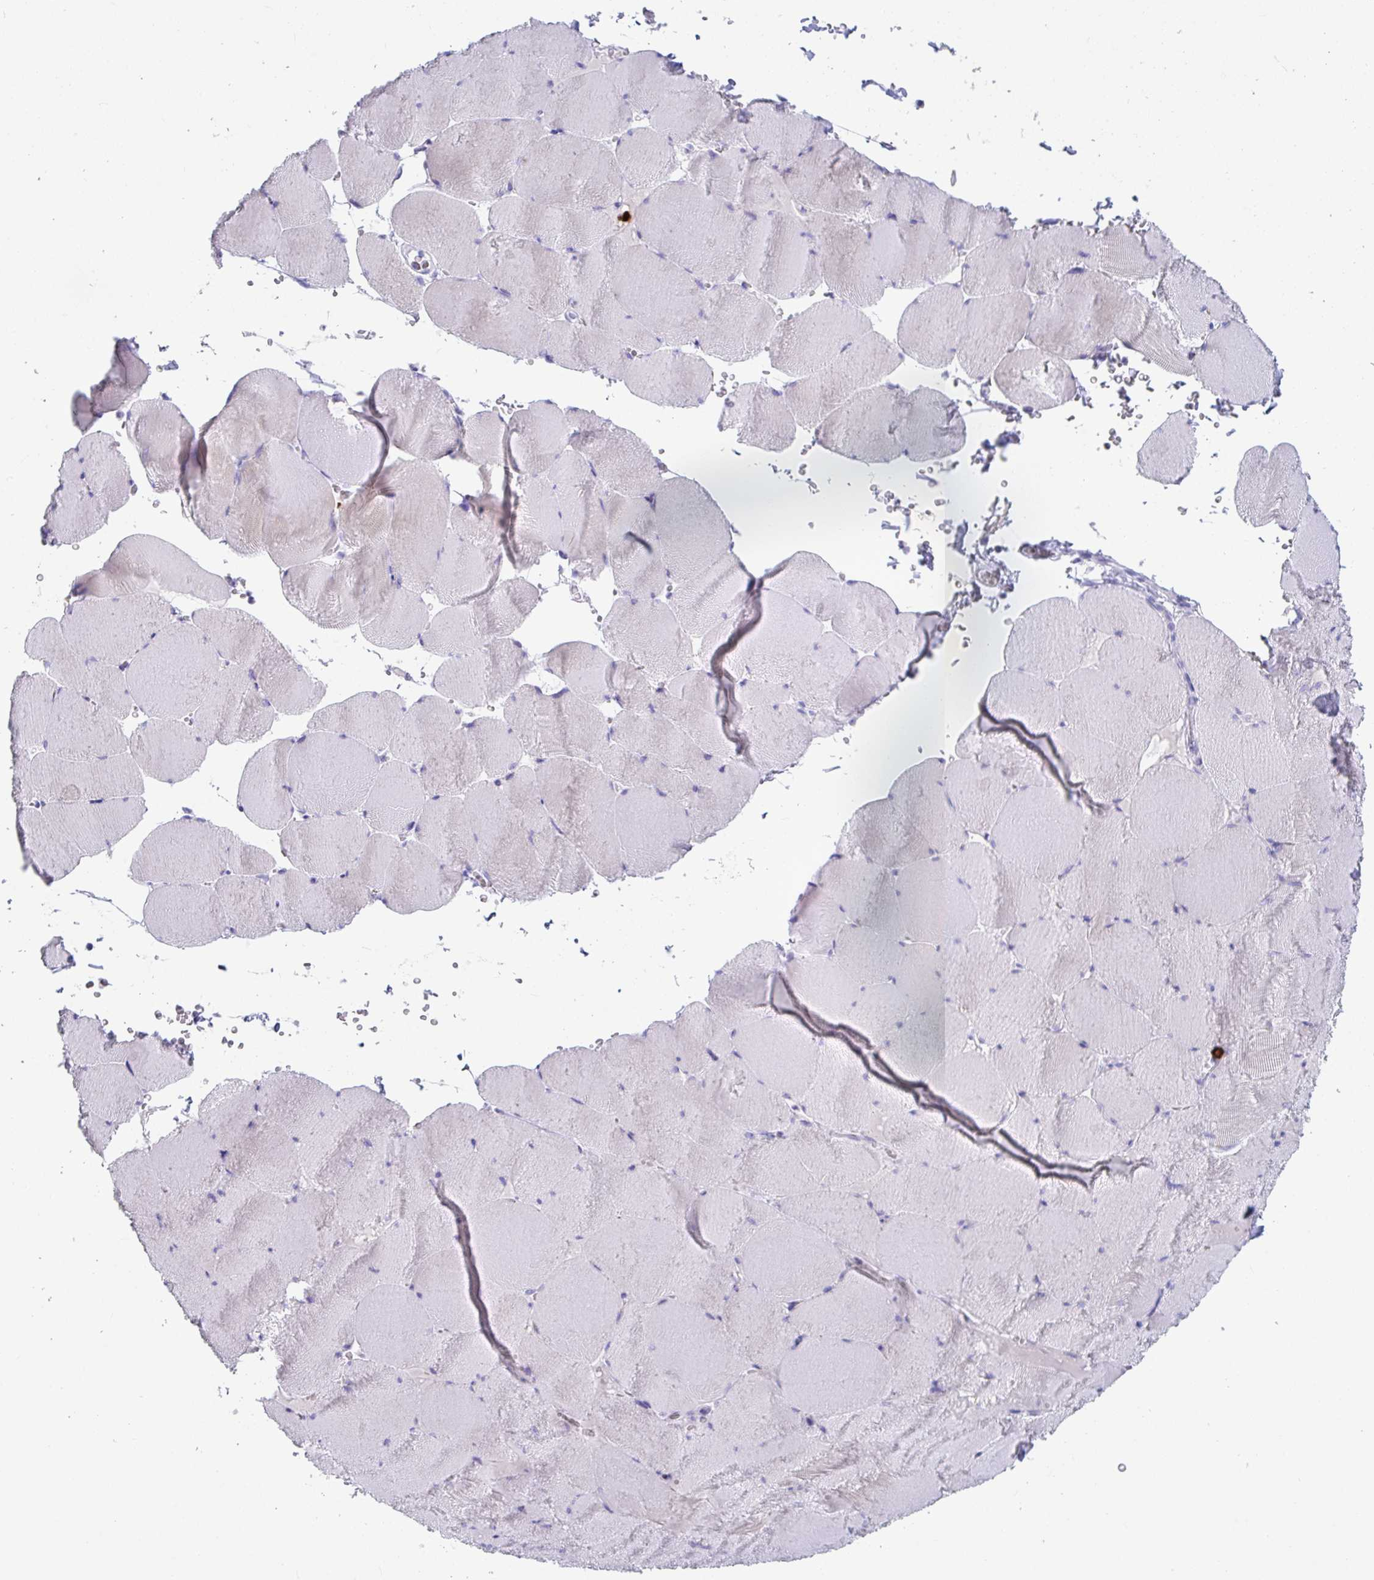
{"staining": {"intensity": "negative", "quantity": "none", "location": "none"}, "tissue": "skeletal muscle", "cell_type": "Myocytes", "image_type": "normal", "snomed": [{"axis": "morphology", "description": "Normal tissue, NOS"}, {"axis": "topography", "description": "Skeletal muscle"}, {"axis": "topography", "description": "Head-Neck"}], "caption": "Immunohistochemistry (IHC) histopathology image of benign skeletal muscle: skeletal muscle stained with DAB exhibits no significant protein positivity in myocytes.", "gene": "PLA2G1B", "patient": {"sex": "male", "age": 66}}